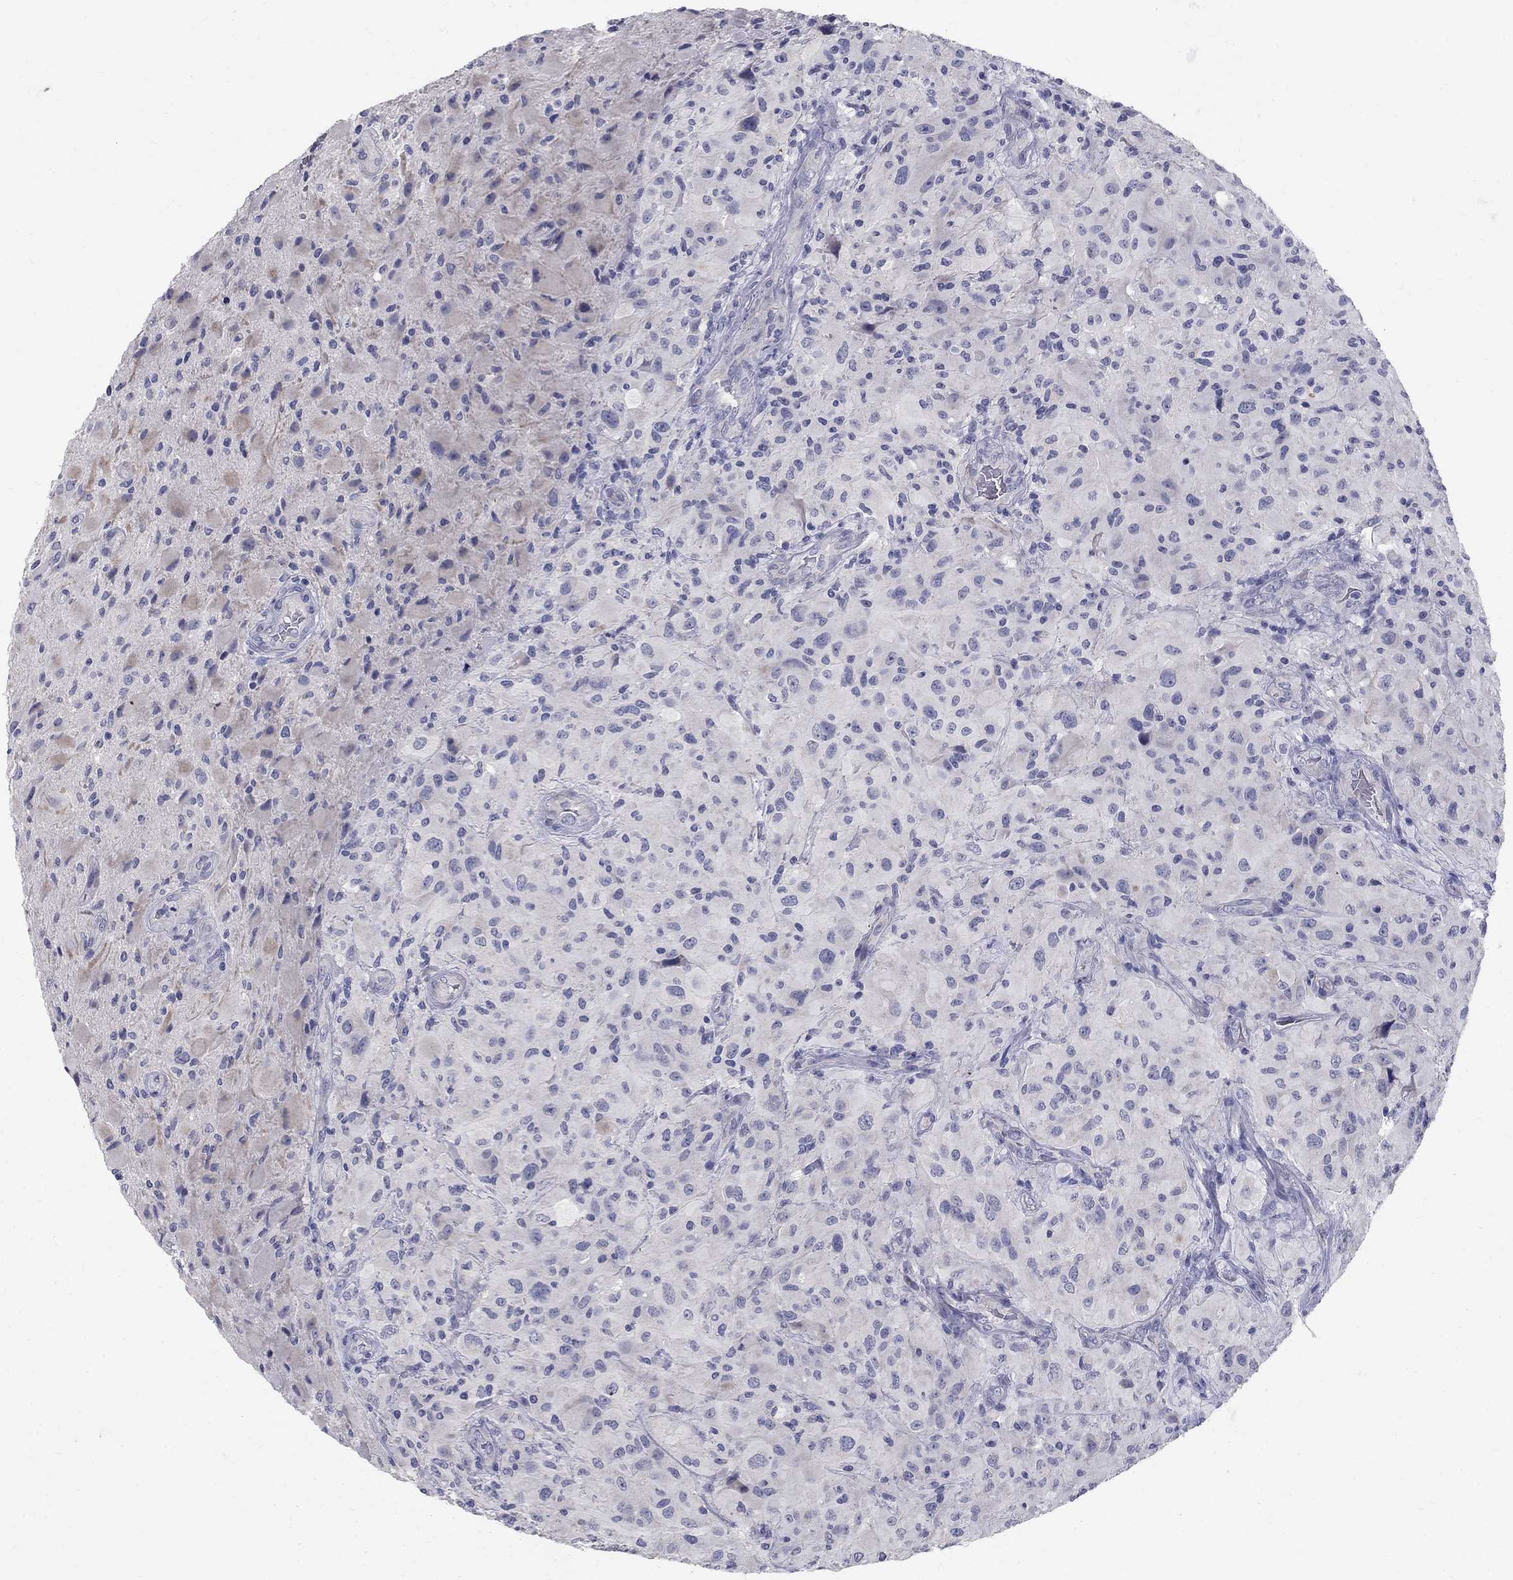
{"staining": {"intensity": "negative", "quantity": "none", "location": "none"}, "tissue": "glioma", "cell_type": "Tumor cells", "image_type": "cancer", "snomed": [{"axis": "morphology", "description": "Glioma, malignant, High grade"}, {"axis": "topography", "description": "Cerebral cortex"}], "caption": "A micrograph of glioma stained for a protein exhibits no brown staining in tumor cells. (Stains: DAB (3,3'-diaminobenzidine) immunohistochemistry with hematoxylin counter stain, Microscopy: brightfield microscopy at high magnification).", "gene": "TP53TG5", "patient": {"sex": "male", "age": 35}}